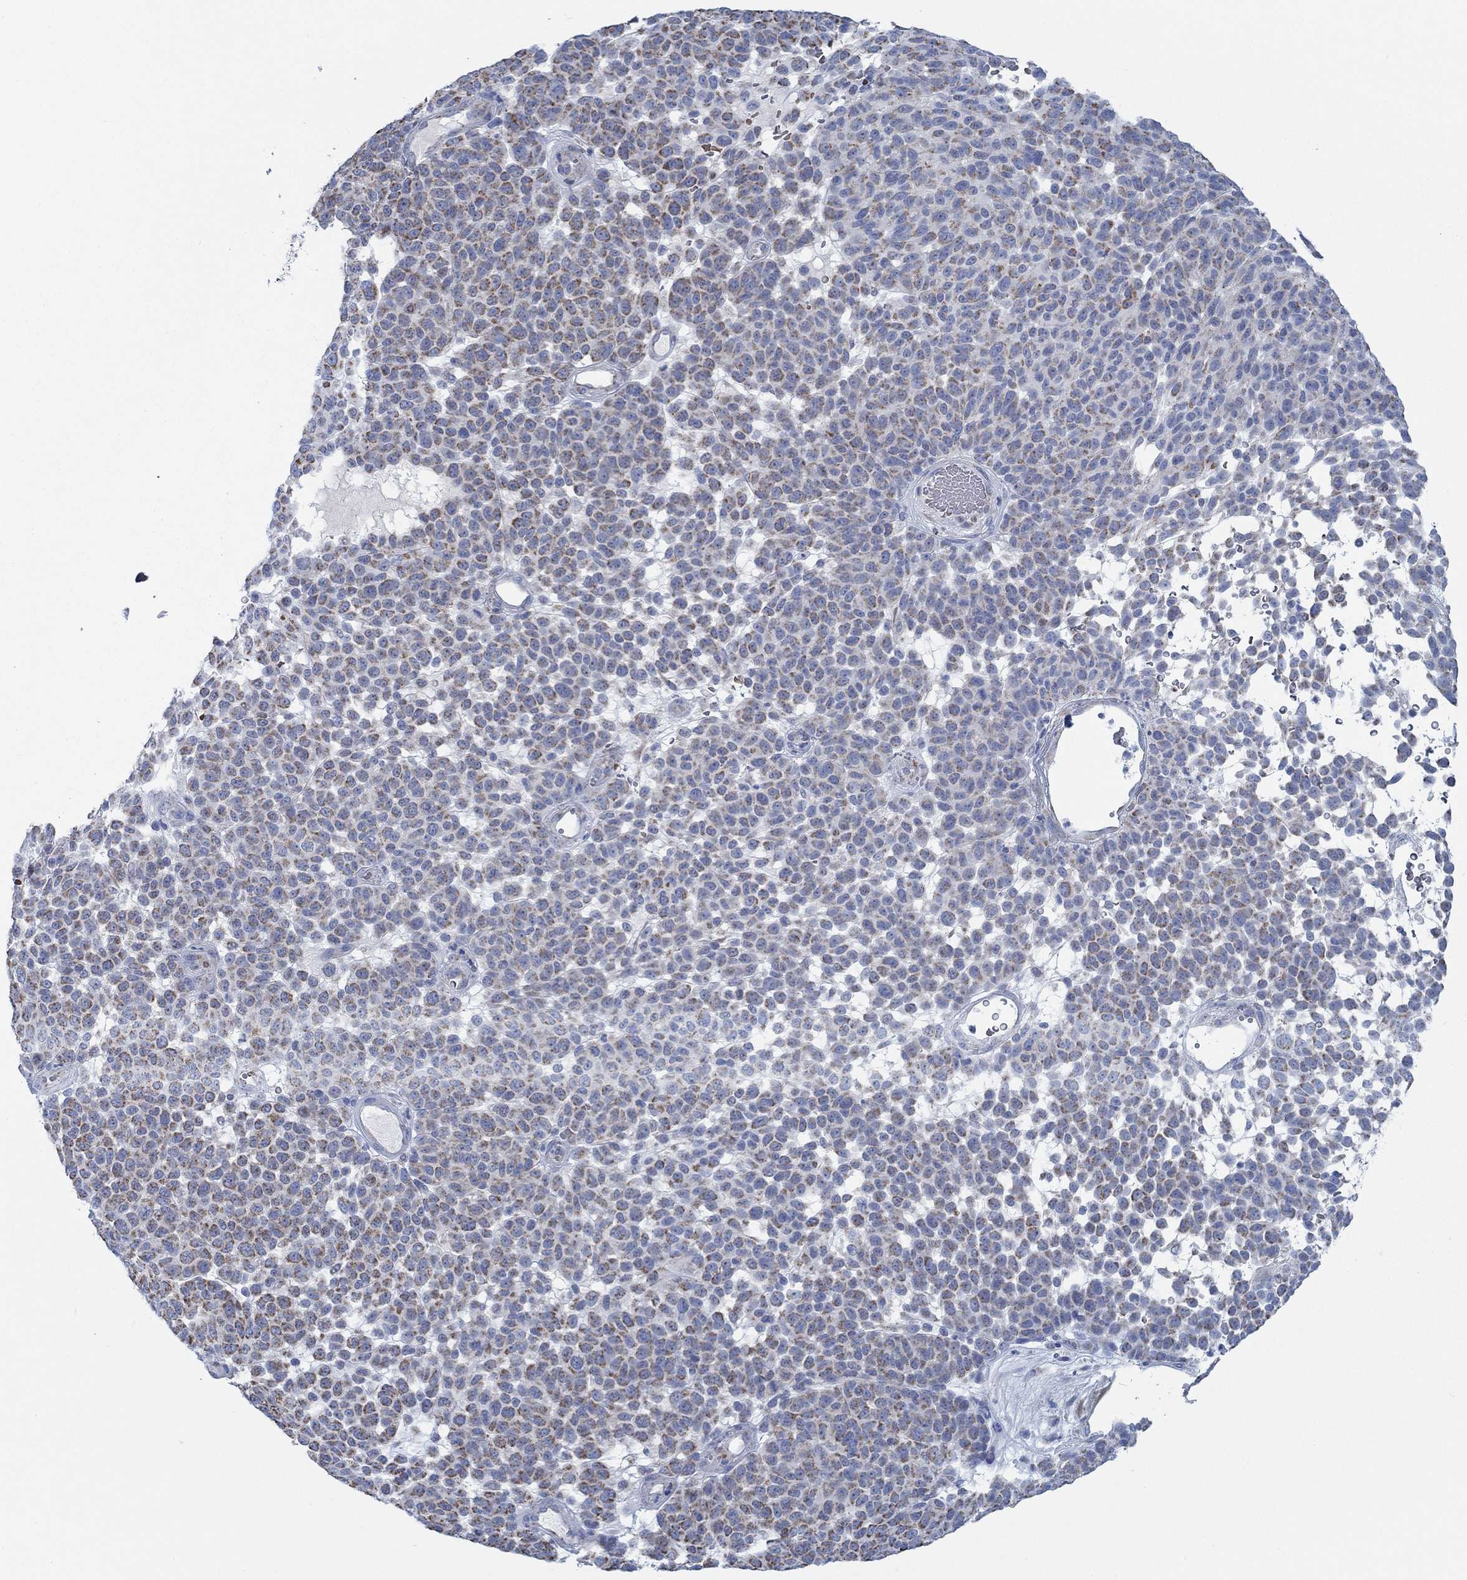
{"staining": {"intensity": "moderate", "quantity": ">75%", "location": "cytoplasmic/membranous"}, "tissue": "melanoma", "cell_type": "Tumor cells", "image_type": "cancer", "snomed": [{"axis": "morphology", "description": "Malignant melanoma, NOS"}, {"axis": "topography", "description": "Skin"}], "caption": "Brown immunohistochemical staining in melanoma shows moderate cytoplasmic/membranous positivity in about >75% of tumor cells. (DAB = brown stain, brightfield microscopy at high magnification).", "gene": "GLOD5", "patient": {"sex": "male", "age": 59}}